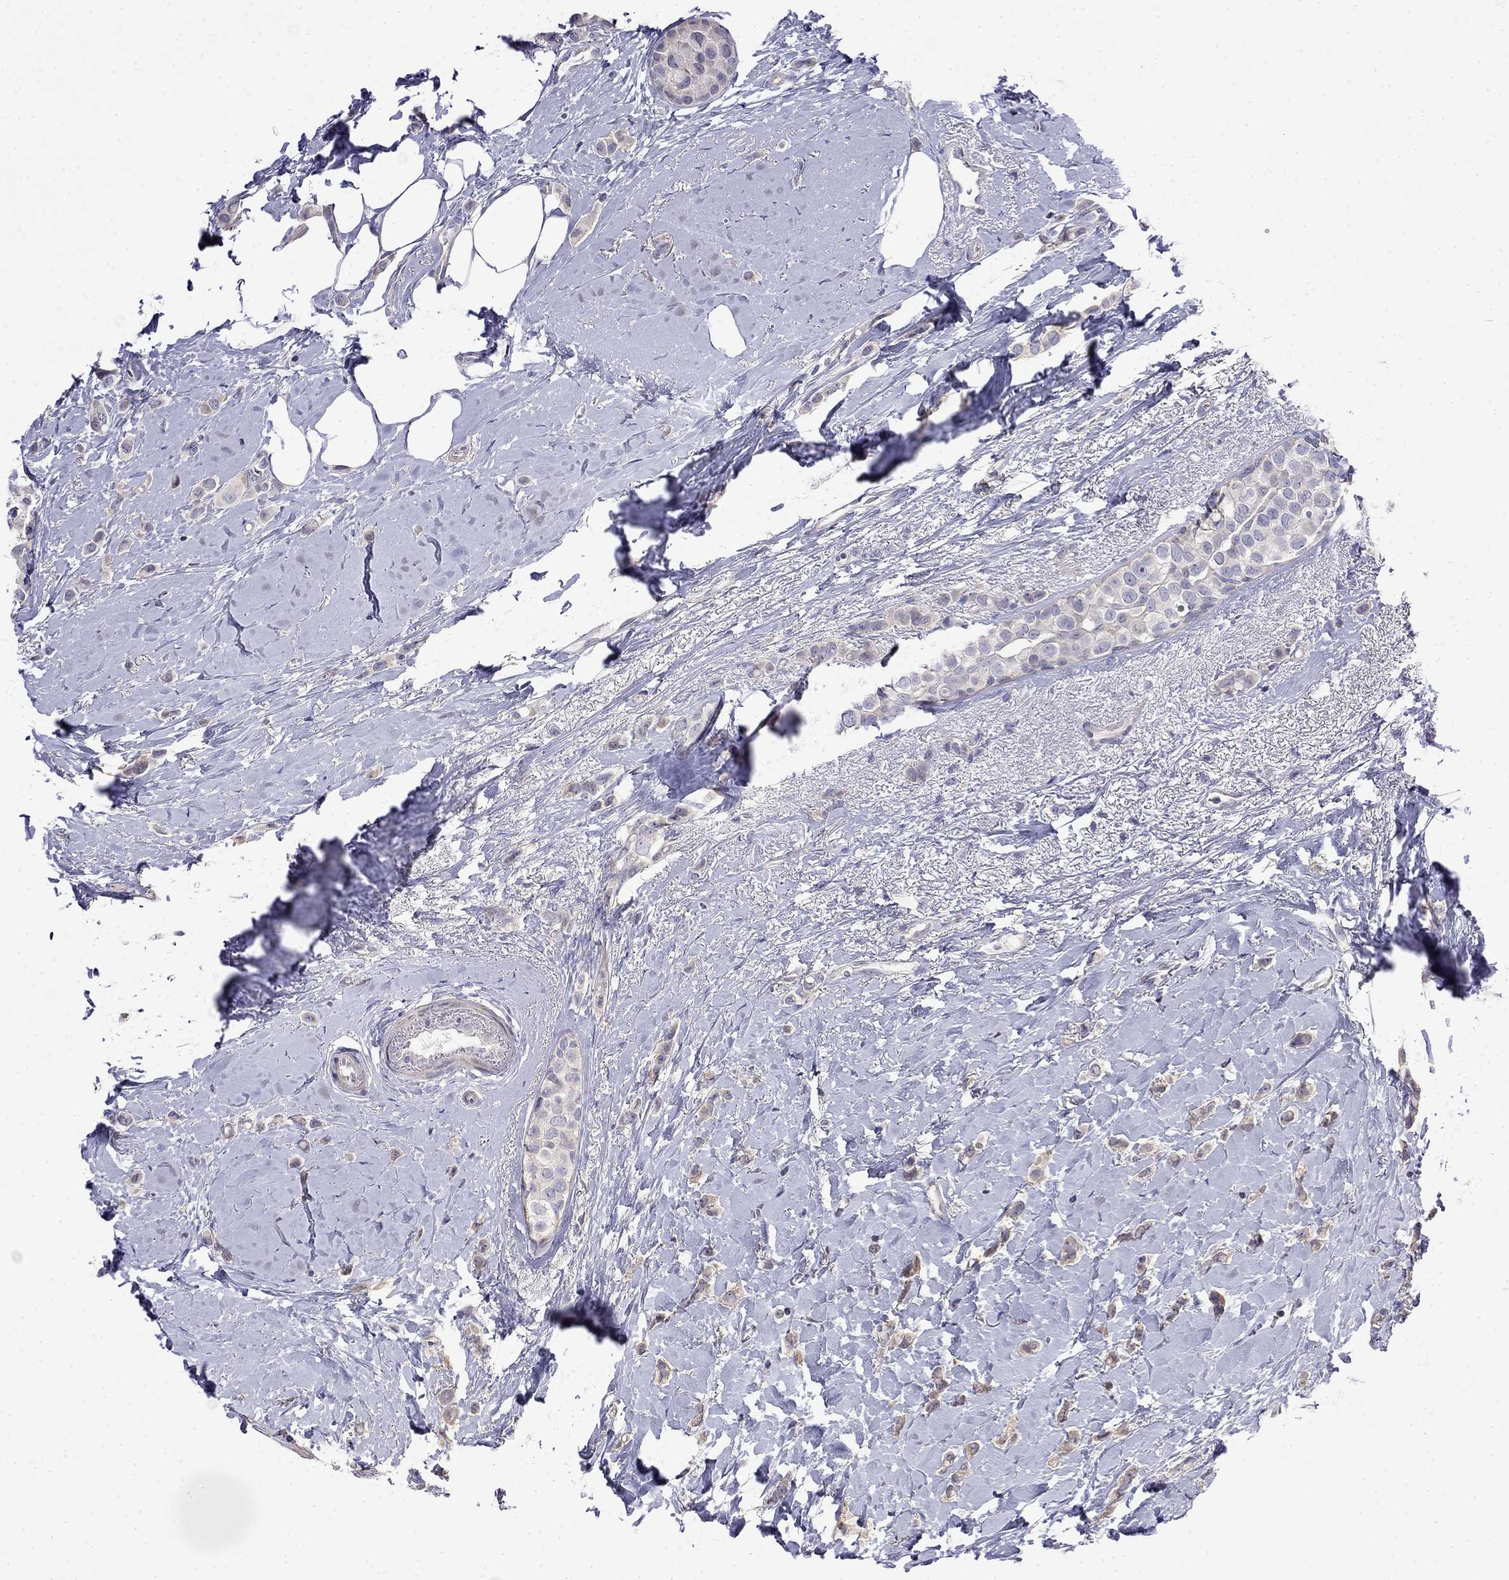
{"staining": {"intensity": "moderate", "quantity": "<25%", "location": "cytoplasmic/membranous"}, "tissue": "breast cancer", "cell_type": "Tumor cells", "image_type": "cancer", "snomed": [{"axis": "morphology", "description": "Lobular carcinoma"}, {"axis": "topography", "description": "Breast"}], "caption": "Immunohistochemistry (IHC) (DAB (3,3'-diaminobenzidine)) staining of human lobular carcinoma (breast) reveals moderate cytoplasmic/membranous protein staining in approximately <25% of tumor cells.", "gene": "GUCA1B", "patient": {"sex": "female", "age": 66}}